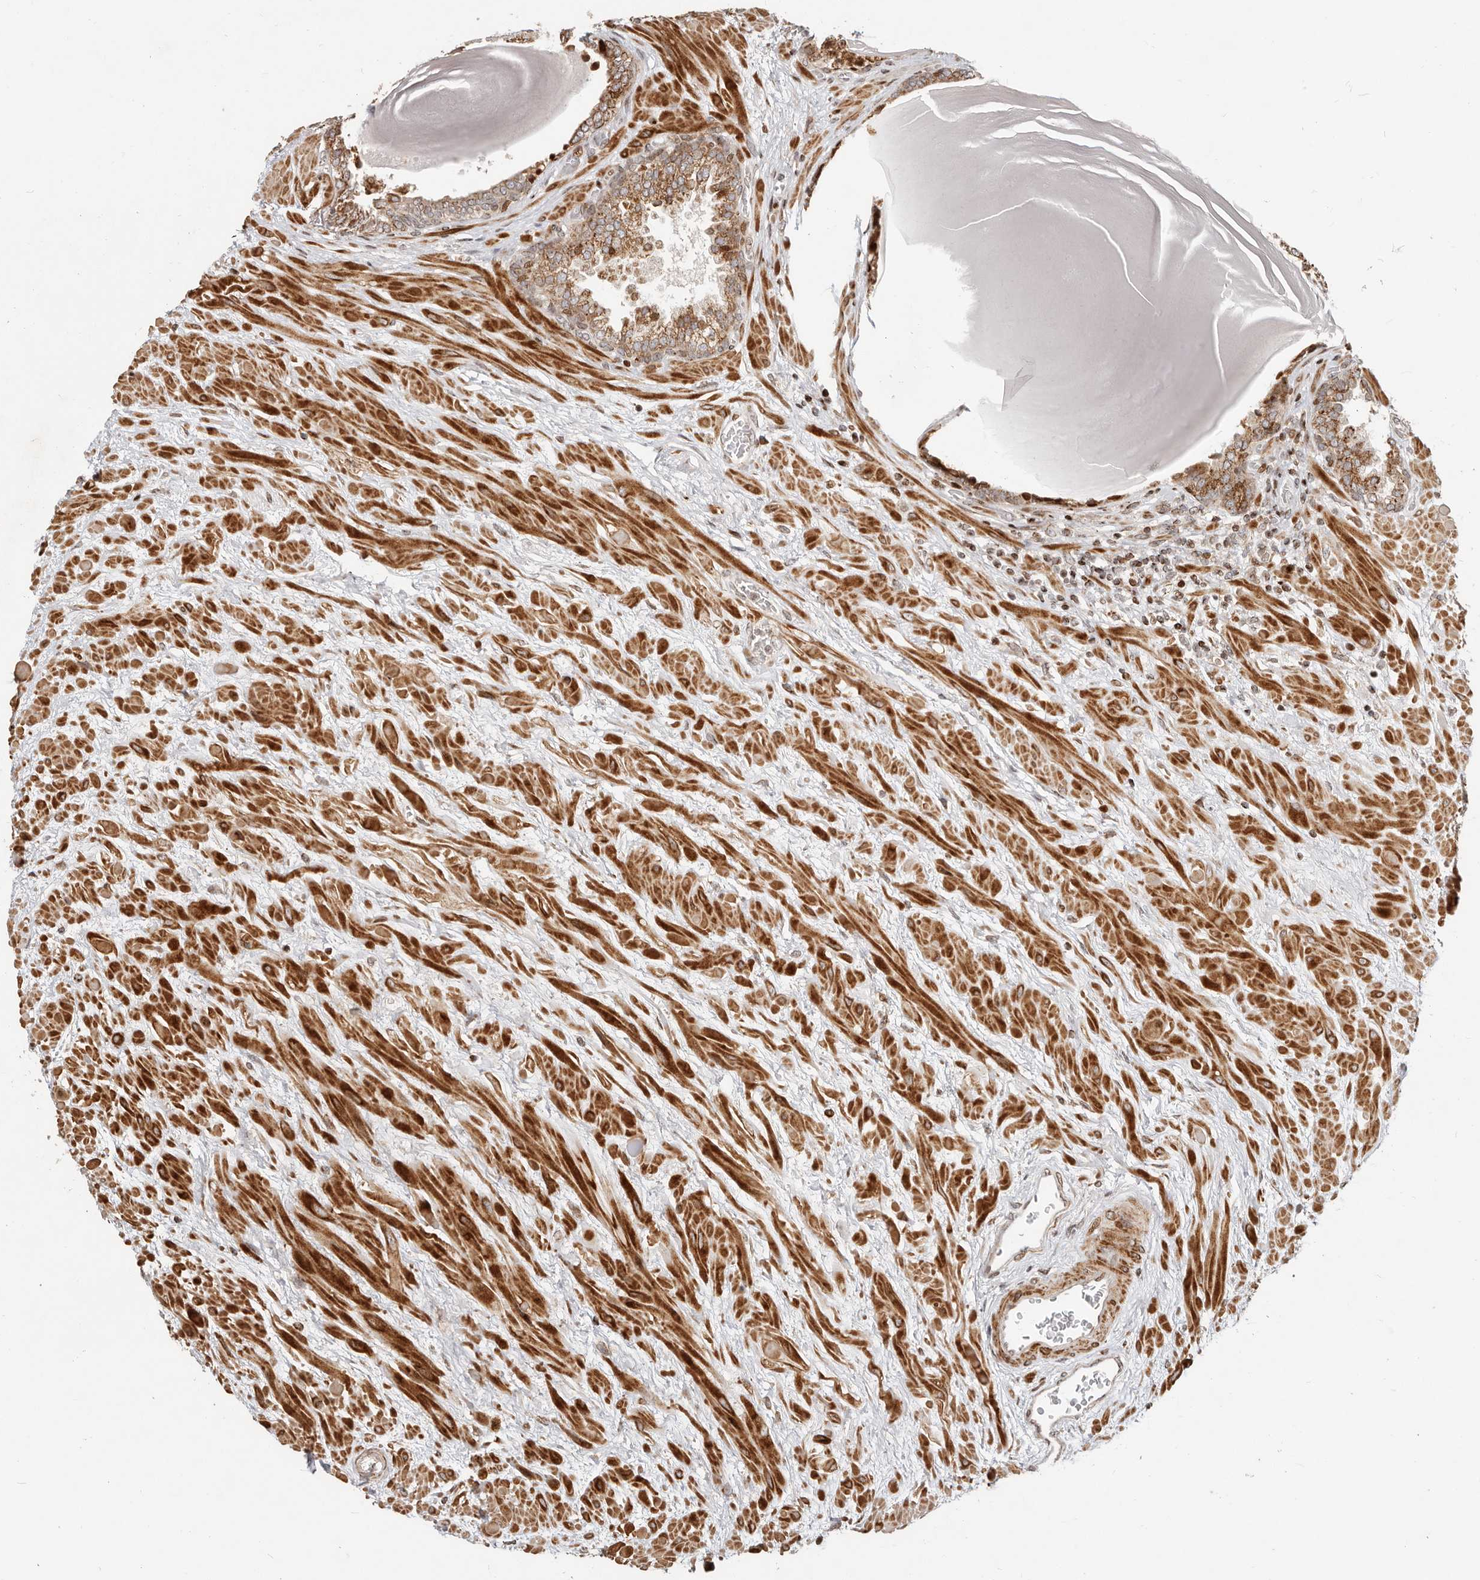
{"staining": {"intensity": "moderate", "quantity": ">75%", "location": "cytoplasmic/membranous"}, "tissue": "prostate", "cell_type": "Glandular cells", "image_type": "normal", "snomed": [{"axis": "morphology", "description": "Normal tissue, NOS"}, {"axis": "topography", "description": "Prostate"}], "caption": "IHC histopathology image of normal prostate: human prostate stained using IHC displays medium levels of moderate protein expression localized specifically in the cytoplasmic/membranous of glandular cells, appearing as a cytoplasmic/membranous brown color.", "gene": "TRIM4", "patient": {"sex": "male", "age": 48}}